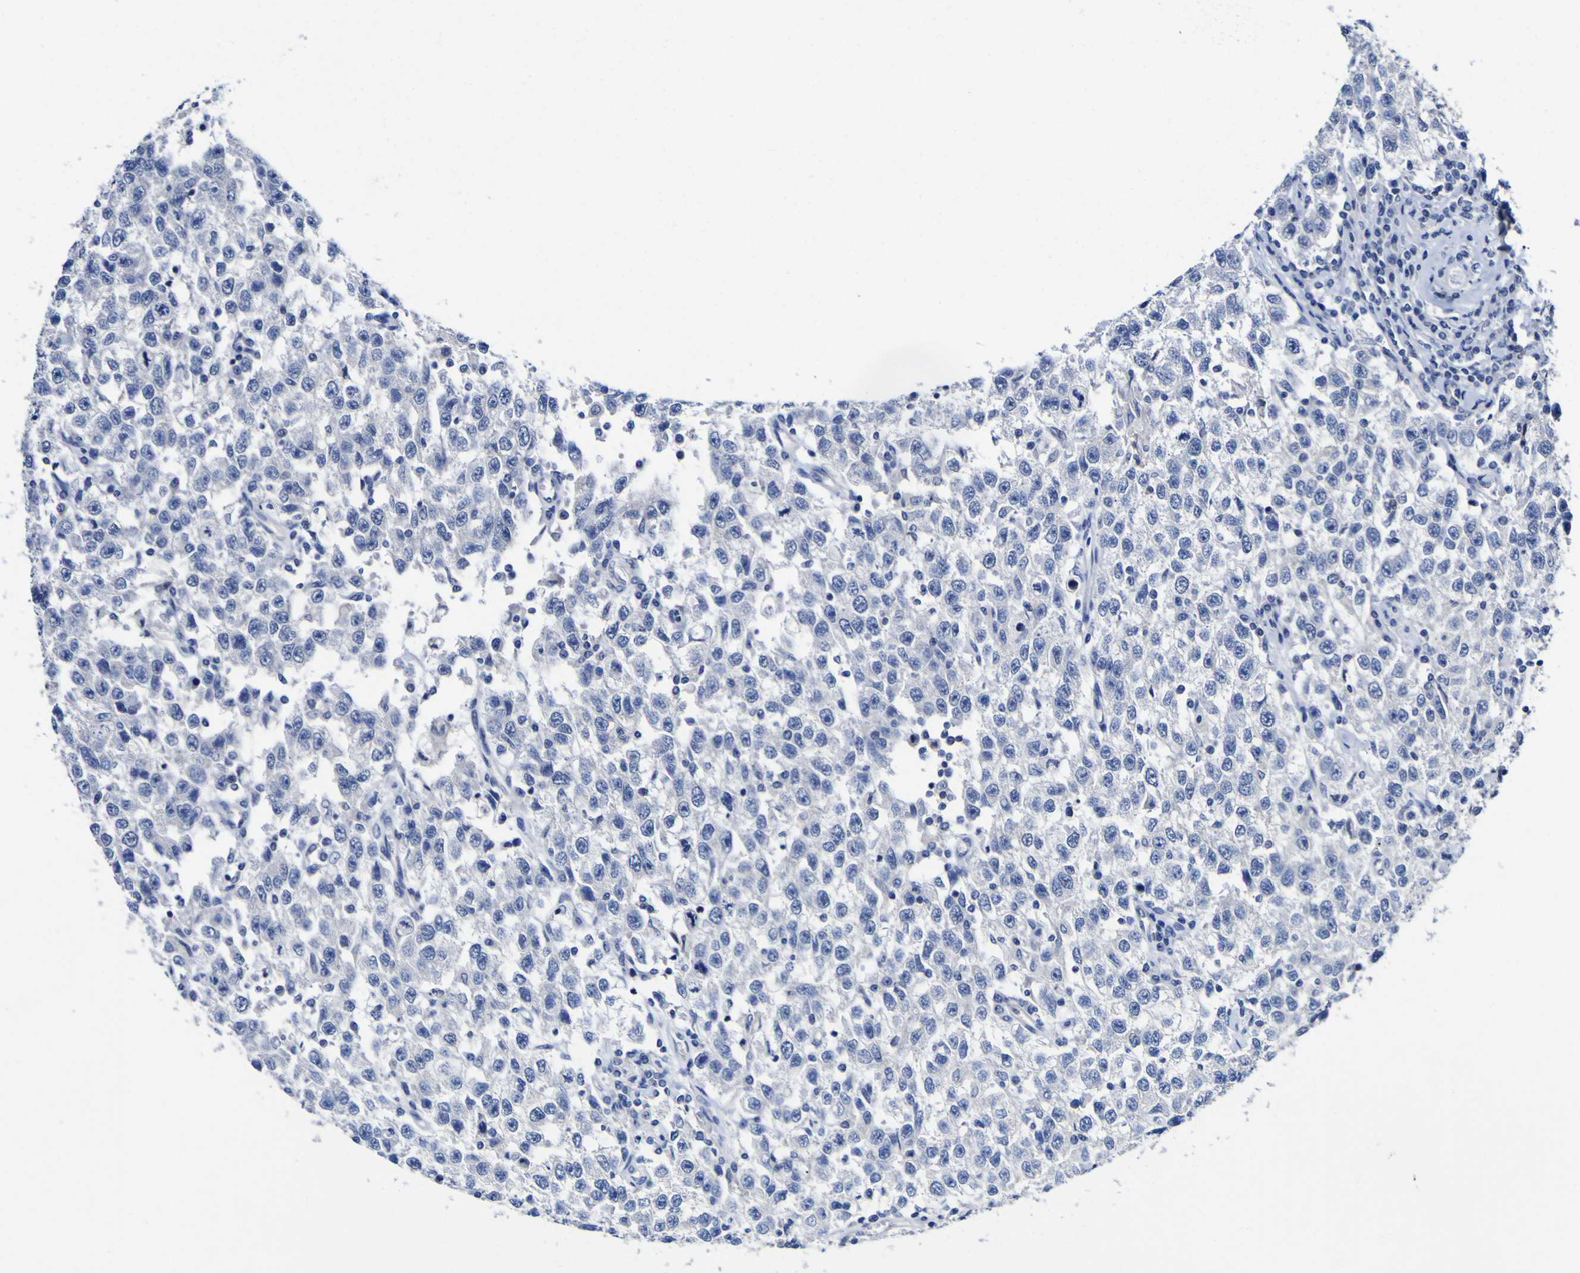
{"staining": {"intensity": "negative", "quantity": "none", "location": "none"}, "tissue": "testis cancer", "cell_type": "Tumor cells", "image_type": "cancer", "snomed": [{"axis": "morphology", "description": "Seminoma, NOS"}, {"axis": "topography", "description": "Testis"}], "caption": "This is an immunohistochemistry (IHC) photomicrograph of human testis cancer. There is no staining in tumor cells.", "gene": "CASP6", "patient": {"sex": "male", "age": 41}}